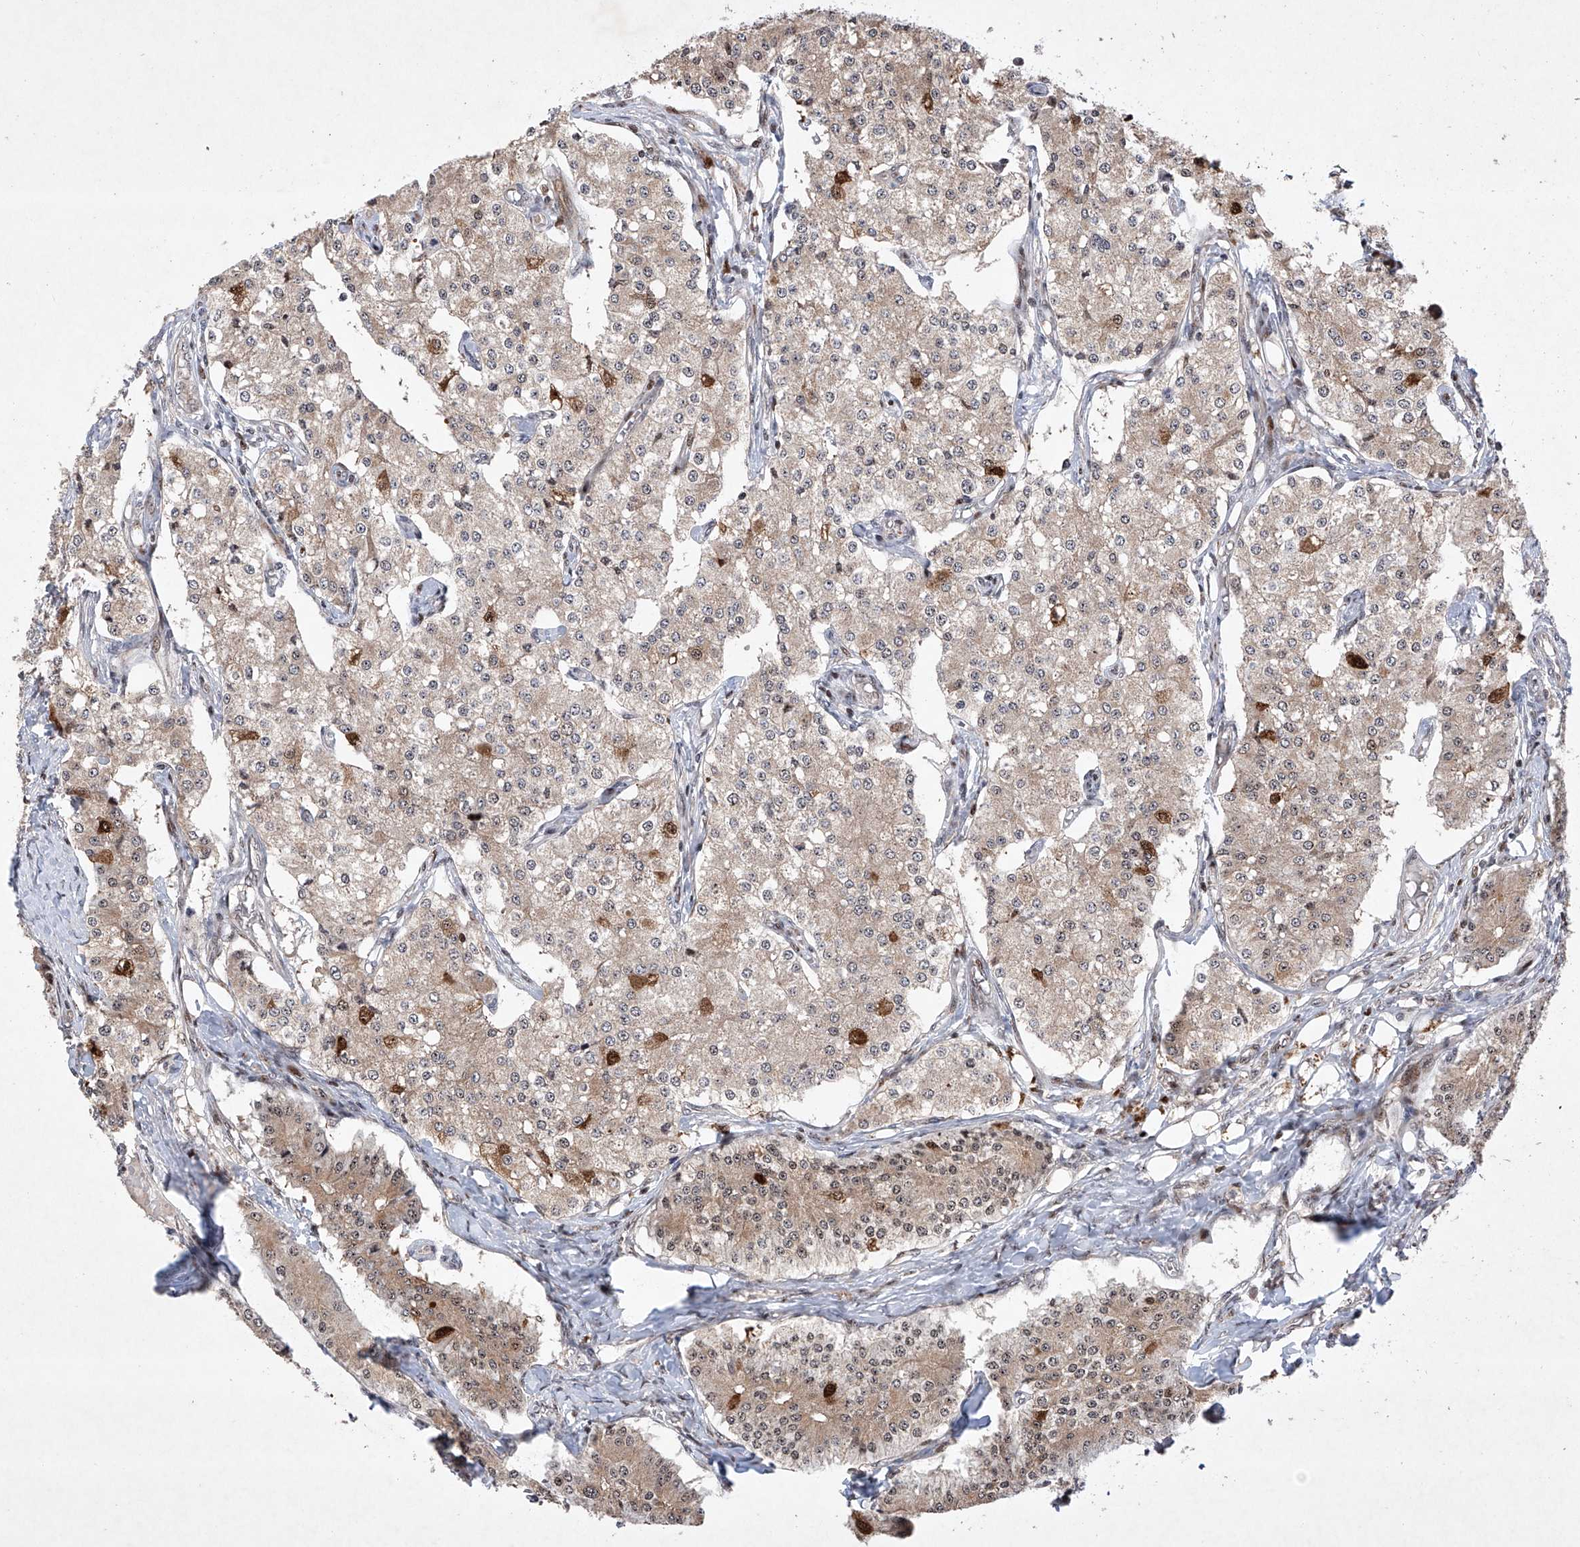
{"staining": {"intensity": "strong", "quantity": "<25%", "location": "cytoplasmic/membranous,nuclear"}, "tissue": "carcinoid", "cell_type": "Tumor cells", "image_type": "cancer", "snomed": [{"axis": "morphology", "description": "Carcinoid, malignant, NOS"}, {"axis": "topography", "description": "Colon"}], "caption": "This is a histology image of immunohistochemistry staining of carcinoid, which shows strong expression in the cytoplasmic/membranous and nuclear of tumor cells.", "gene": "AFG1L", "patient": {"sex": "female", "age": 52}}